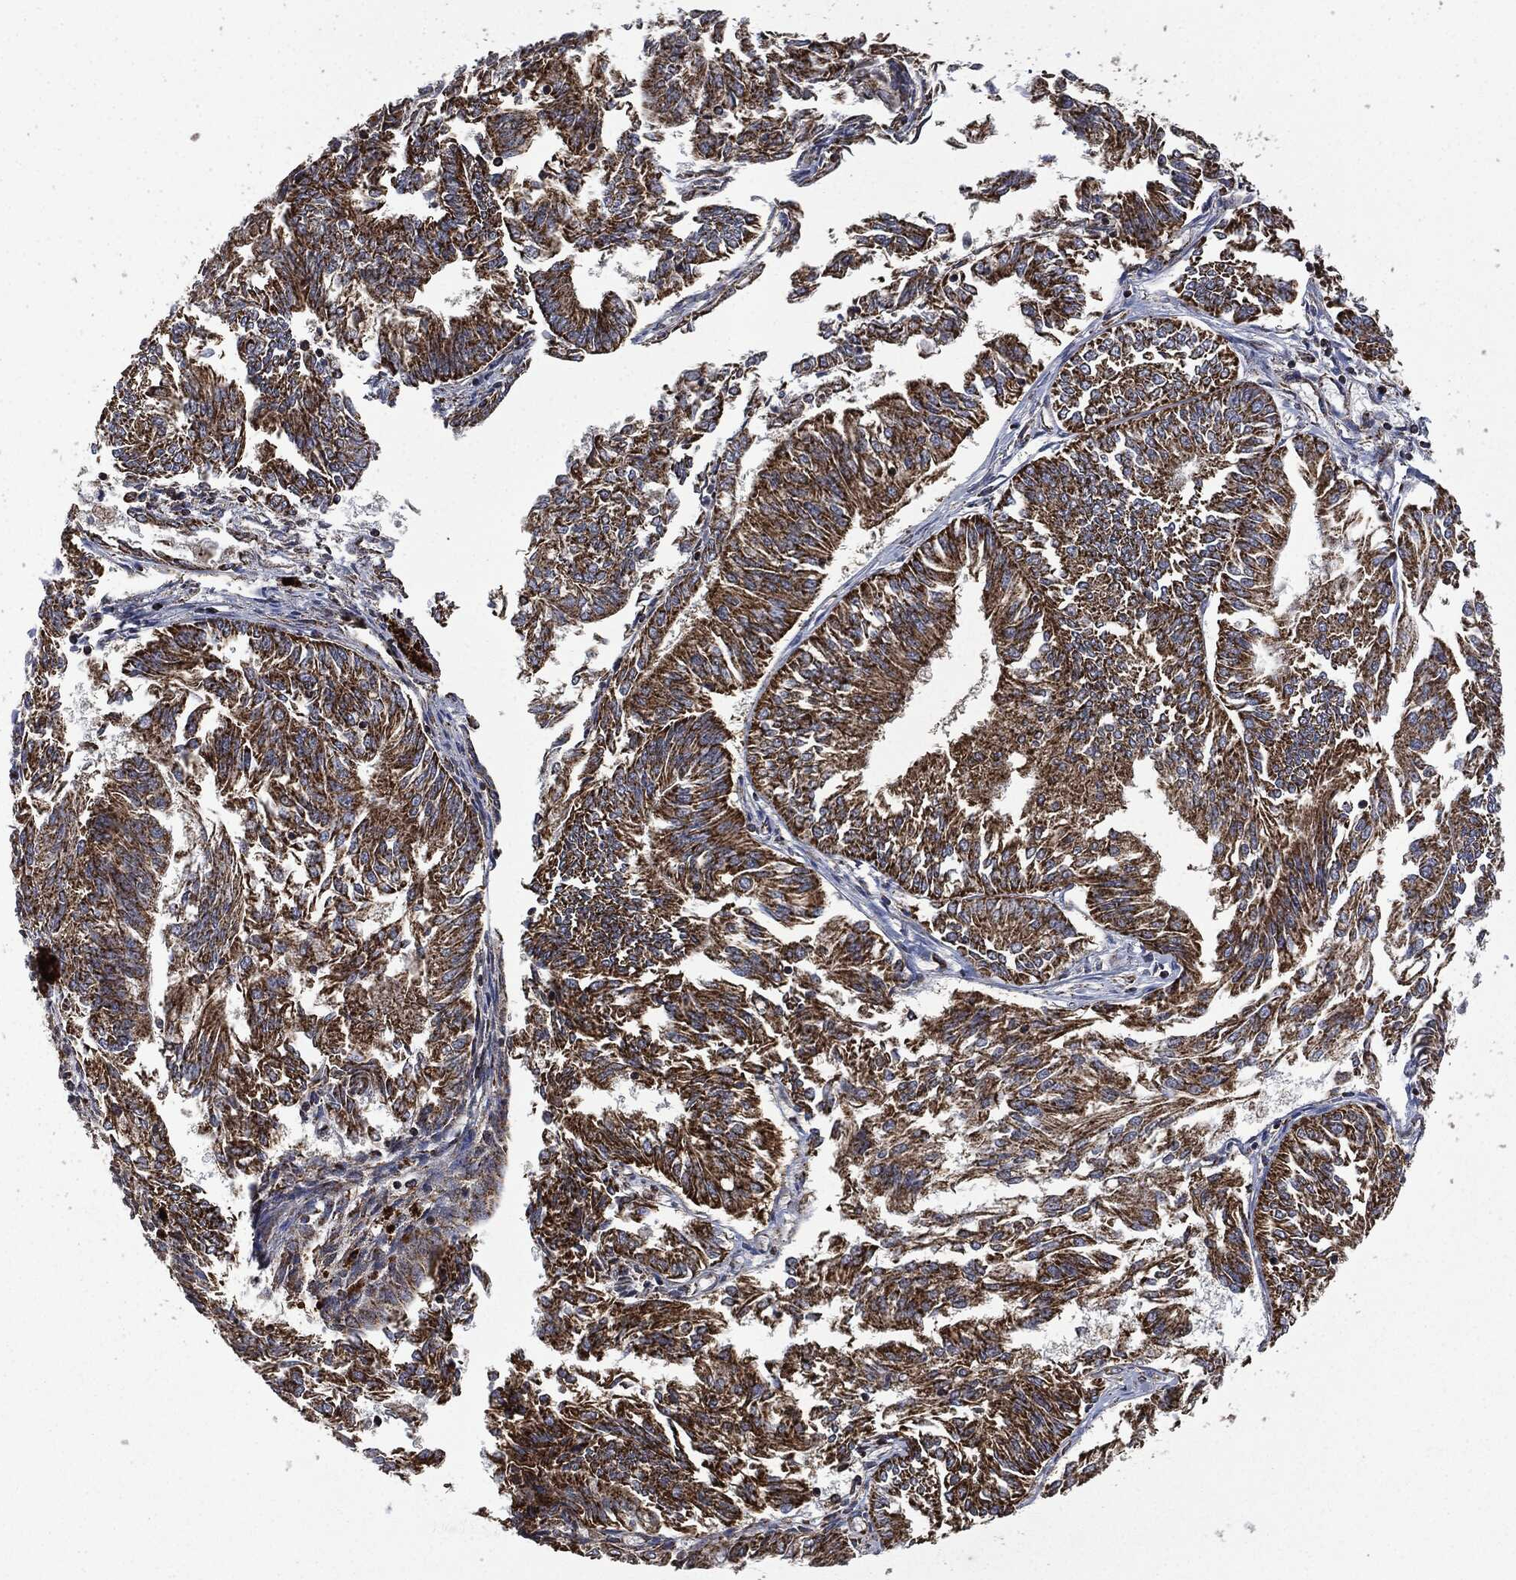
{"staining": {"intensity": "strong", "quantity": ">75%", "location": "cytoplasmic/membranous"}, "tissue": "endometrial cancer", "cell_type": "Tumor cells", "image_type": "cancer", "snomed": [{"axis": "morphology", "description": "Adenocarcinoma, NOS"}, {"axis": "topography", "description": "Endometrium"}], "caption": "Immunohistochemistry (DAB (3,3'-diaminobenzidine)) staining of human endometrial adenocarcinoma shows strong cytoplasmic/membranous protein staining in approximately >75% of tumor cells. The protein is shown in brown color, while the nuclei are stained blue.", "gene": "RYK", "patient": {"sex": "female", "age": 58}}